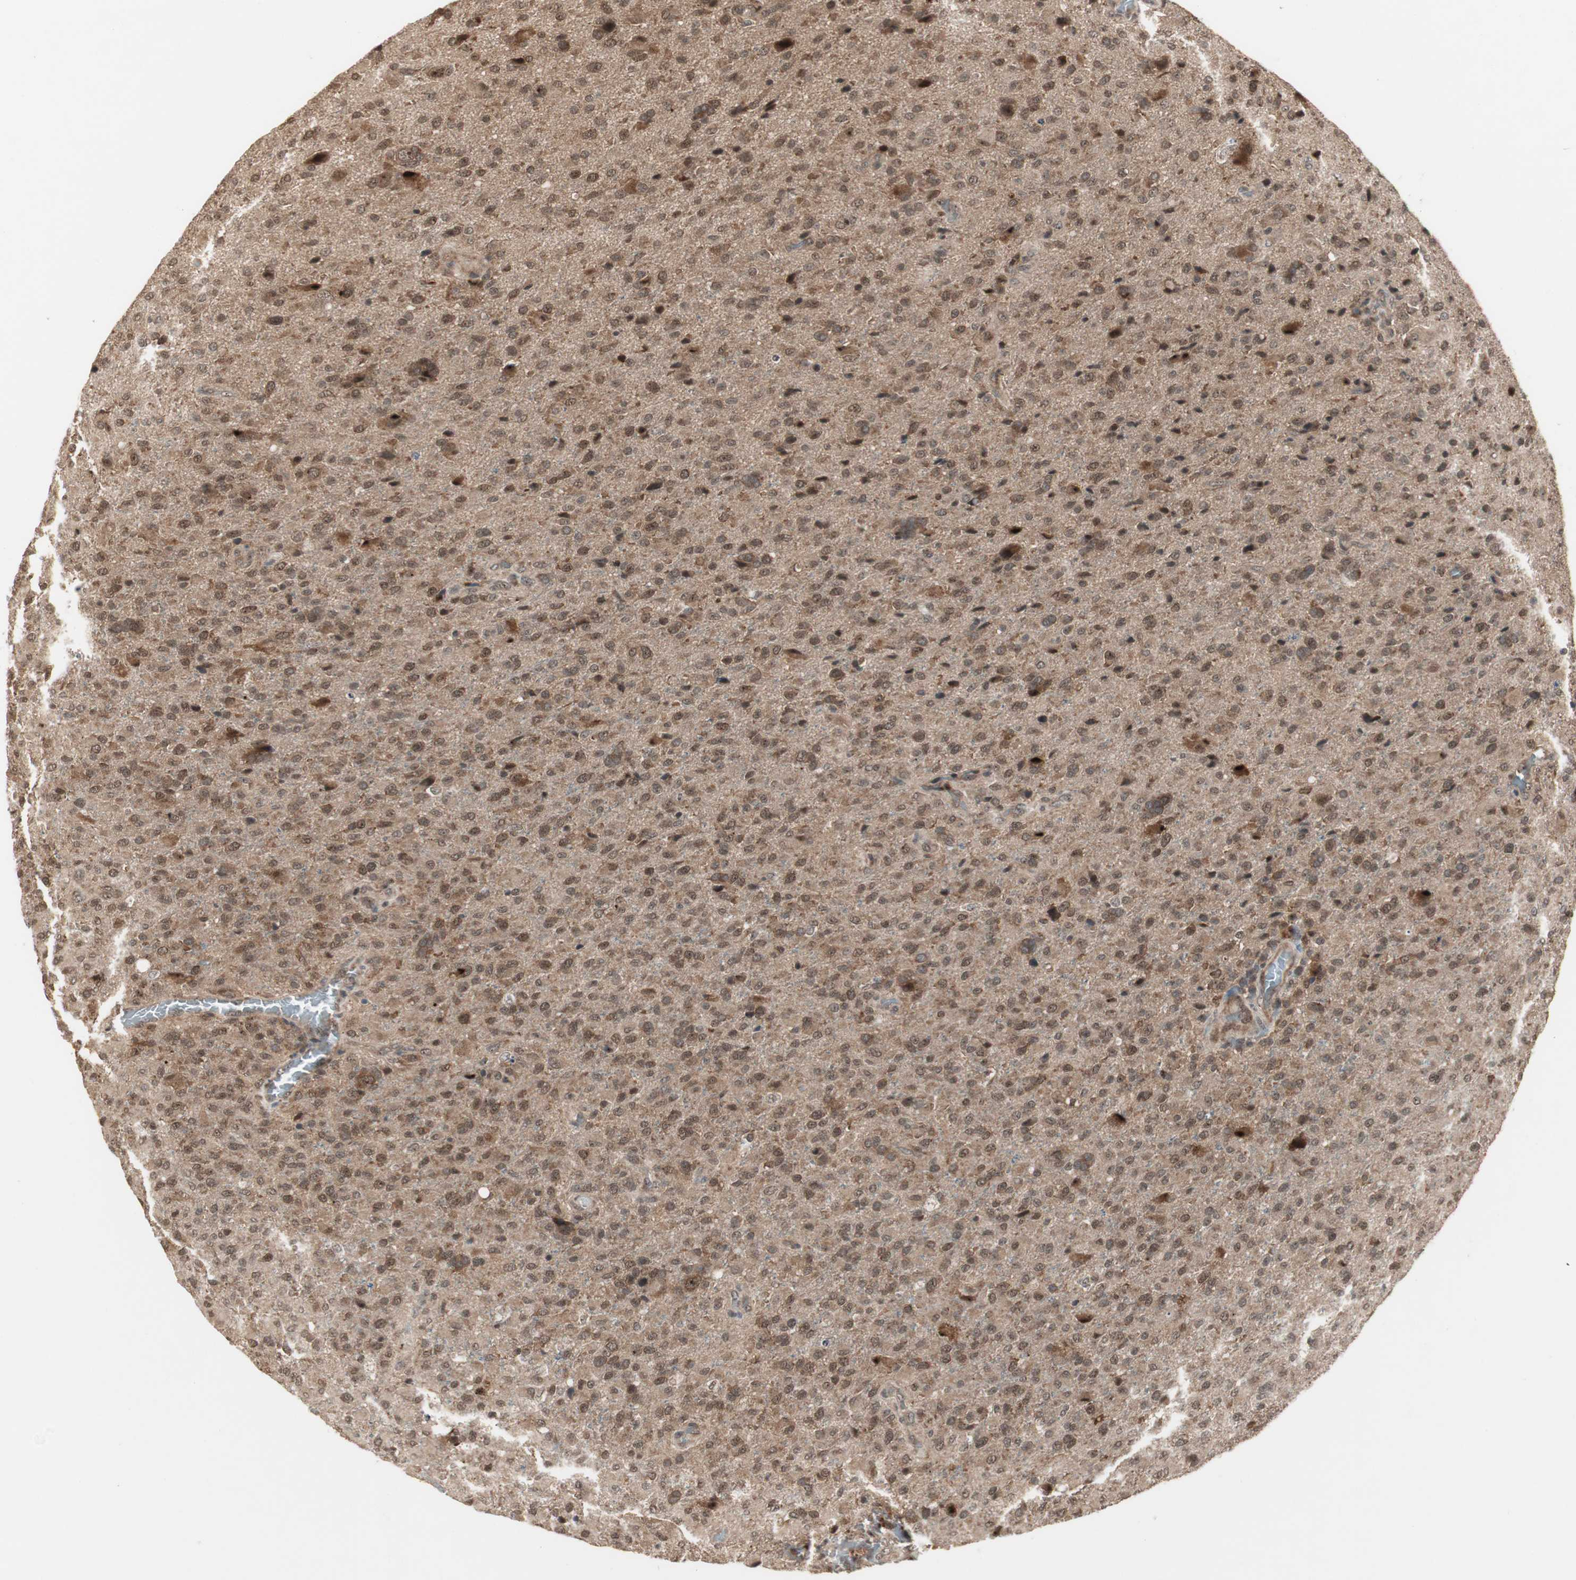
{"staining": {"intensity": "moderate", "quantity": ">75%", "location": "cytoplasmic/membranous,nuclear"}, "tissue": "glioma", "cell_type": "Tumor cells", "image_type": "cancer", "snomed": [{"axis": "morphology", "description": "Glioma, malignant, High grade"}, {"axis": "topography", "description": "Brain"}], "caption": "Human malignant glioma (high-grade) stained with a brown dye displays moderate cytoplasmic/membranous and nuclear positive positivity in about >75% of tumor cells.", "gene": "CSNK2B", "patient": {"sex": "male", "age": 71}}